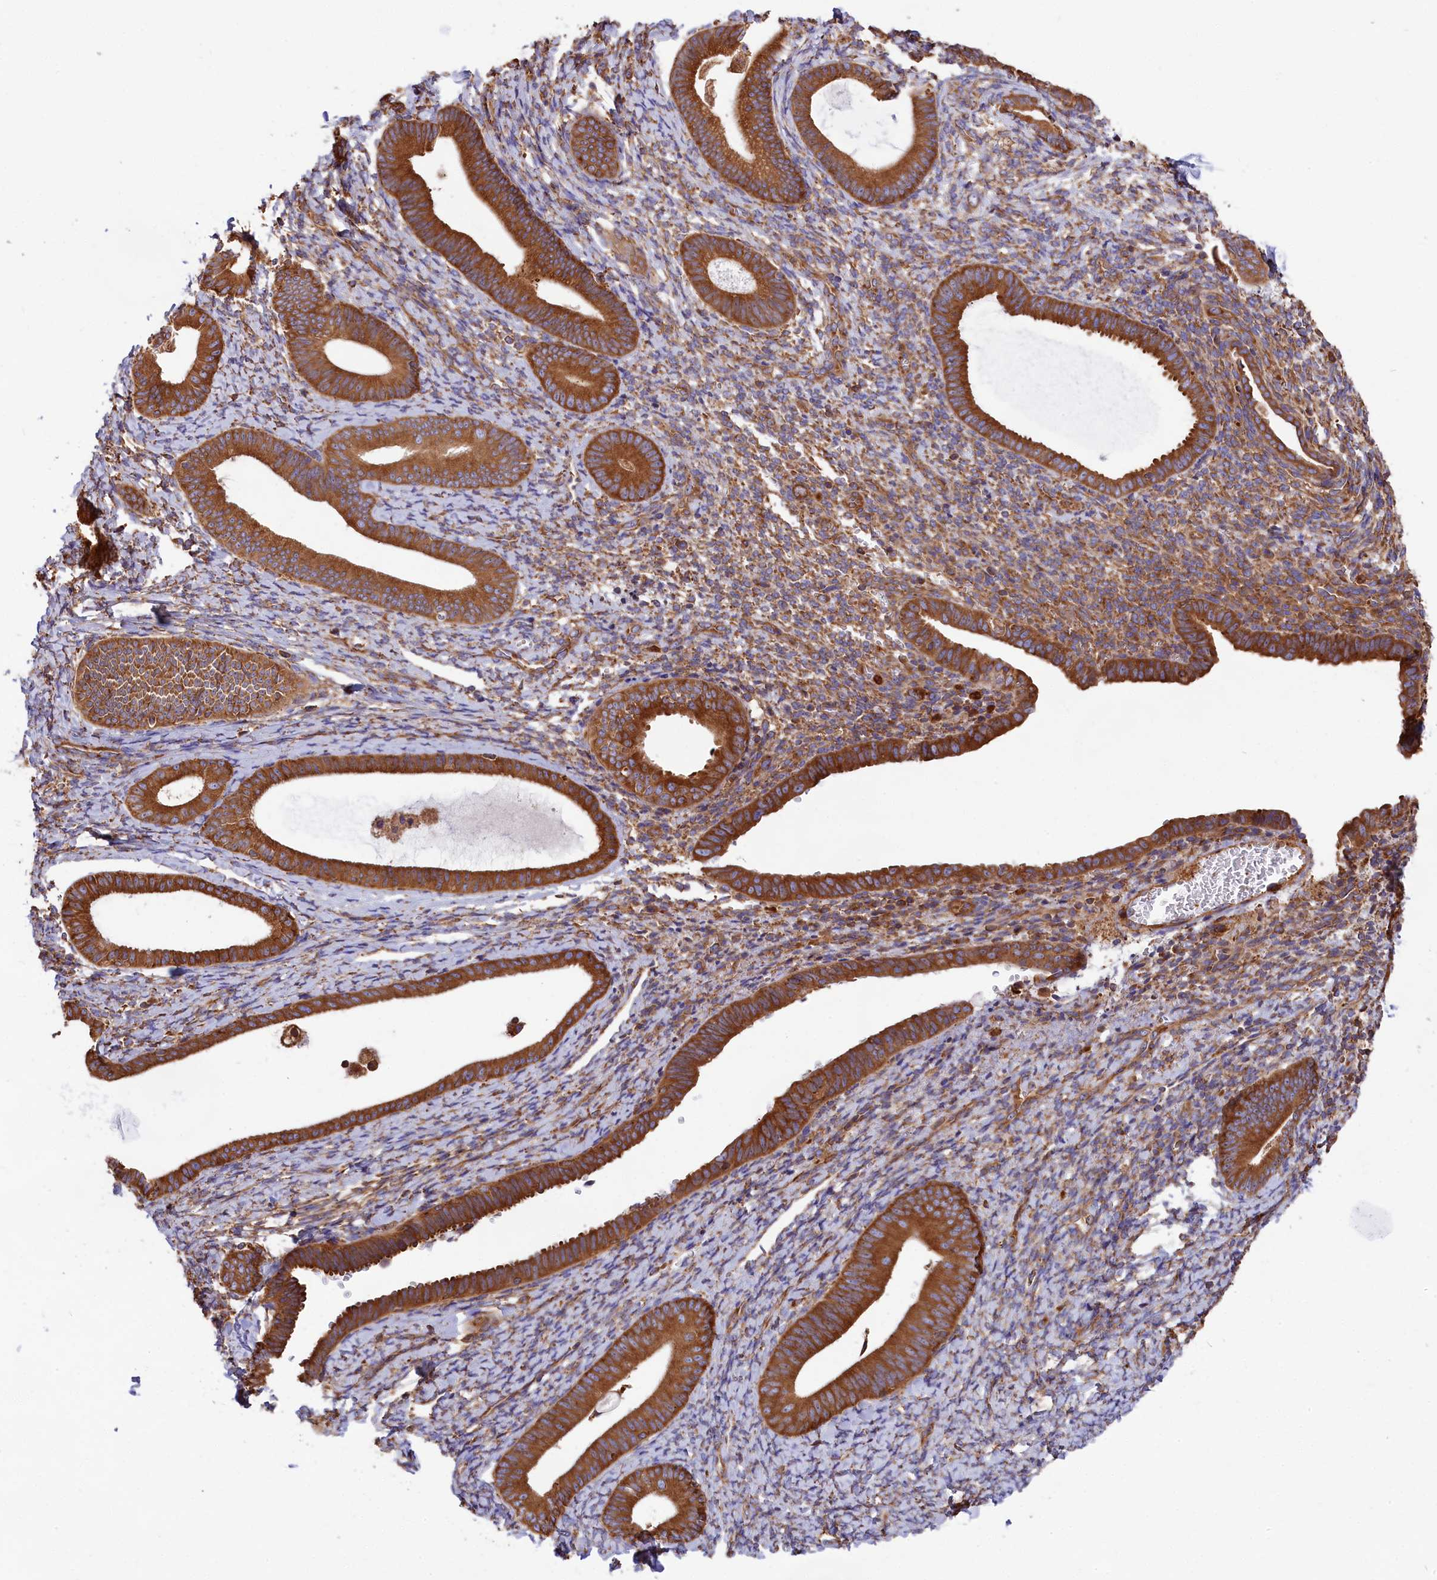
{"staining": {"intensity": "strong", "quantity": "25%-75%", "location": "cytoplasmic/membranous"}, "tissue": "endometrium", "cell_type": "Cells in endometrial stroma", "image_type": "normal", "snomed": [{"axis": "morphology", "description": "Normal tissue, NOS"}, {"axis": "topography", "description": "Endometrium"}], "caption": "DAB (3,3'-diaminobenzidine) immunohistochemical staining of unremarkable human endometrium reveals strong cytoplasmic/membranous protein positivity in about 25%-75% of cells in endometrial stroma. The staining was performed using DAB (3,3'-diaminobenzidine), with brown indicating positive protein expression. Nuclei are stained blue with hematoxylin.", "gene": "GYS1", "patient": {"sex": "female", "age": 65}}